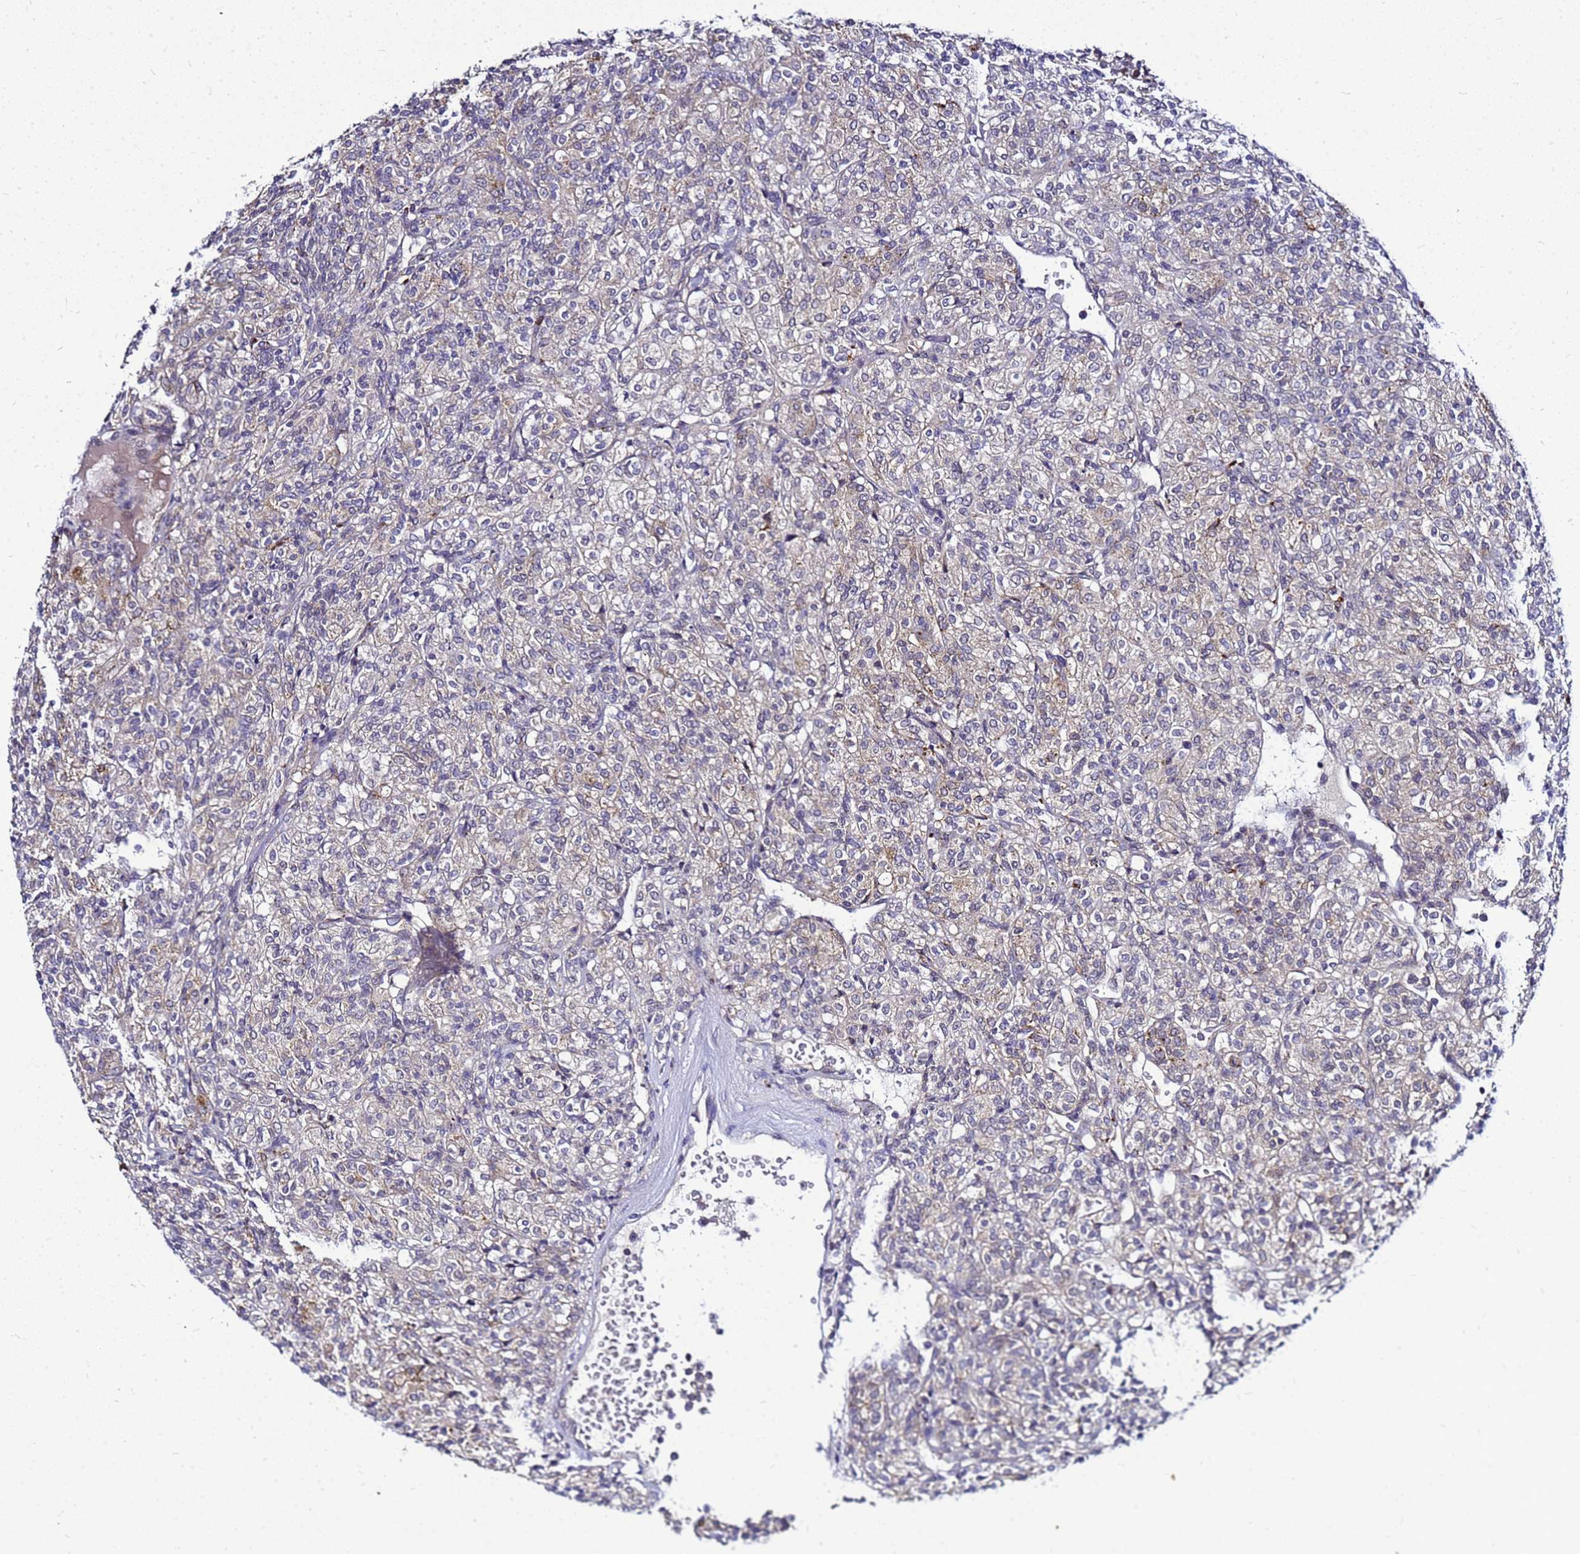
{"staining": {"intensity": "weak", "quantity": "25%-75%", "location": "cytoplasmic/membranous"}, "tissue": "renal cancer", "cell_type": "Tumor cells", "image_type": "cancer", "snomed": [{"axis": "morphology", "description": "Adenocarcinoma, NOS"}, {"axis": "topography", "description": "Kidney"}], "caption": "Weak cytoplasmic/membranous protein expression is present in about 25%-75% of tumor cells in renal adenocarcinoma. The staining was performed using DAB (3,3'-diaminobenzidine), with brown indicating positive protein expression. Nuclei are stained blue with hematoxylin.", "gene": "SAT1", "patient": {"sex": "male", "age": 77}}